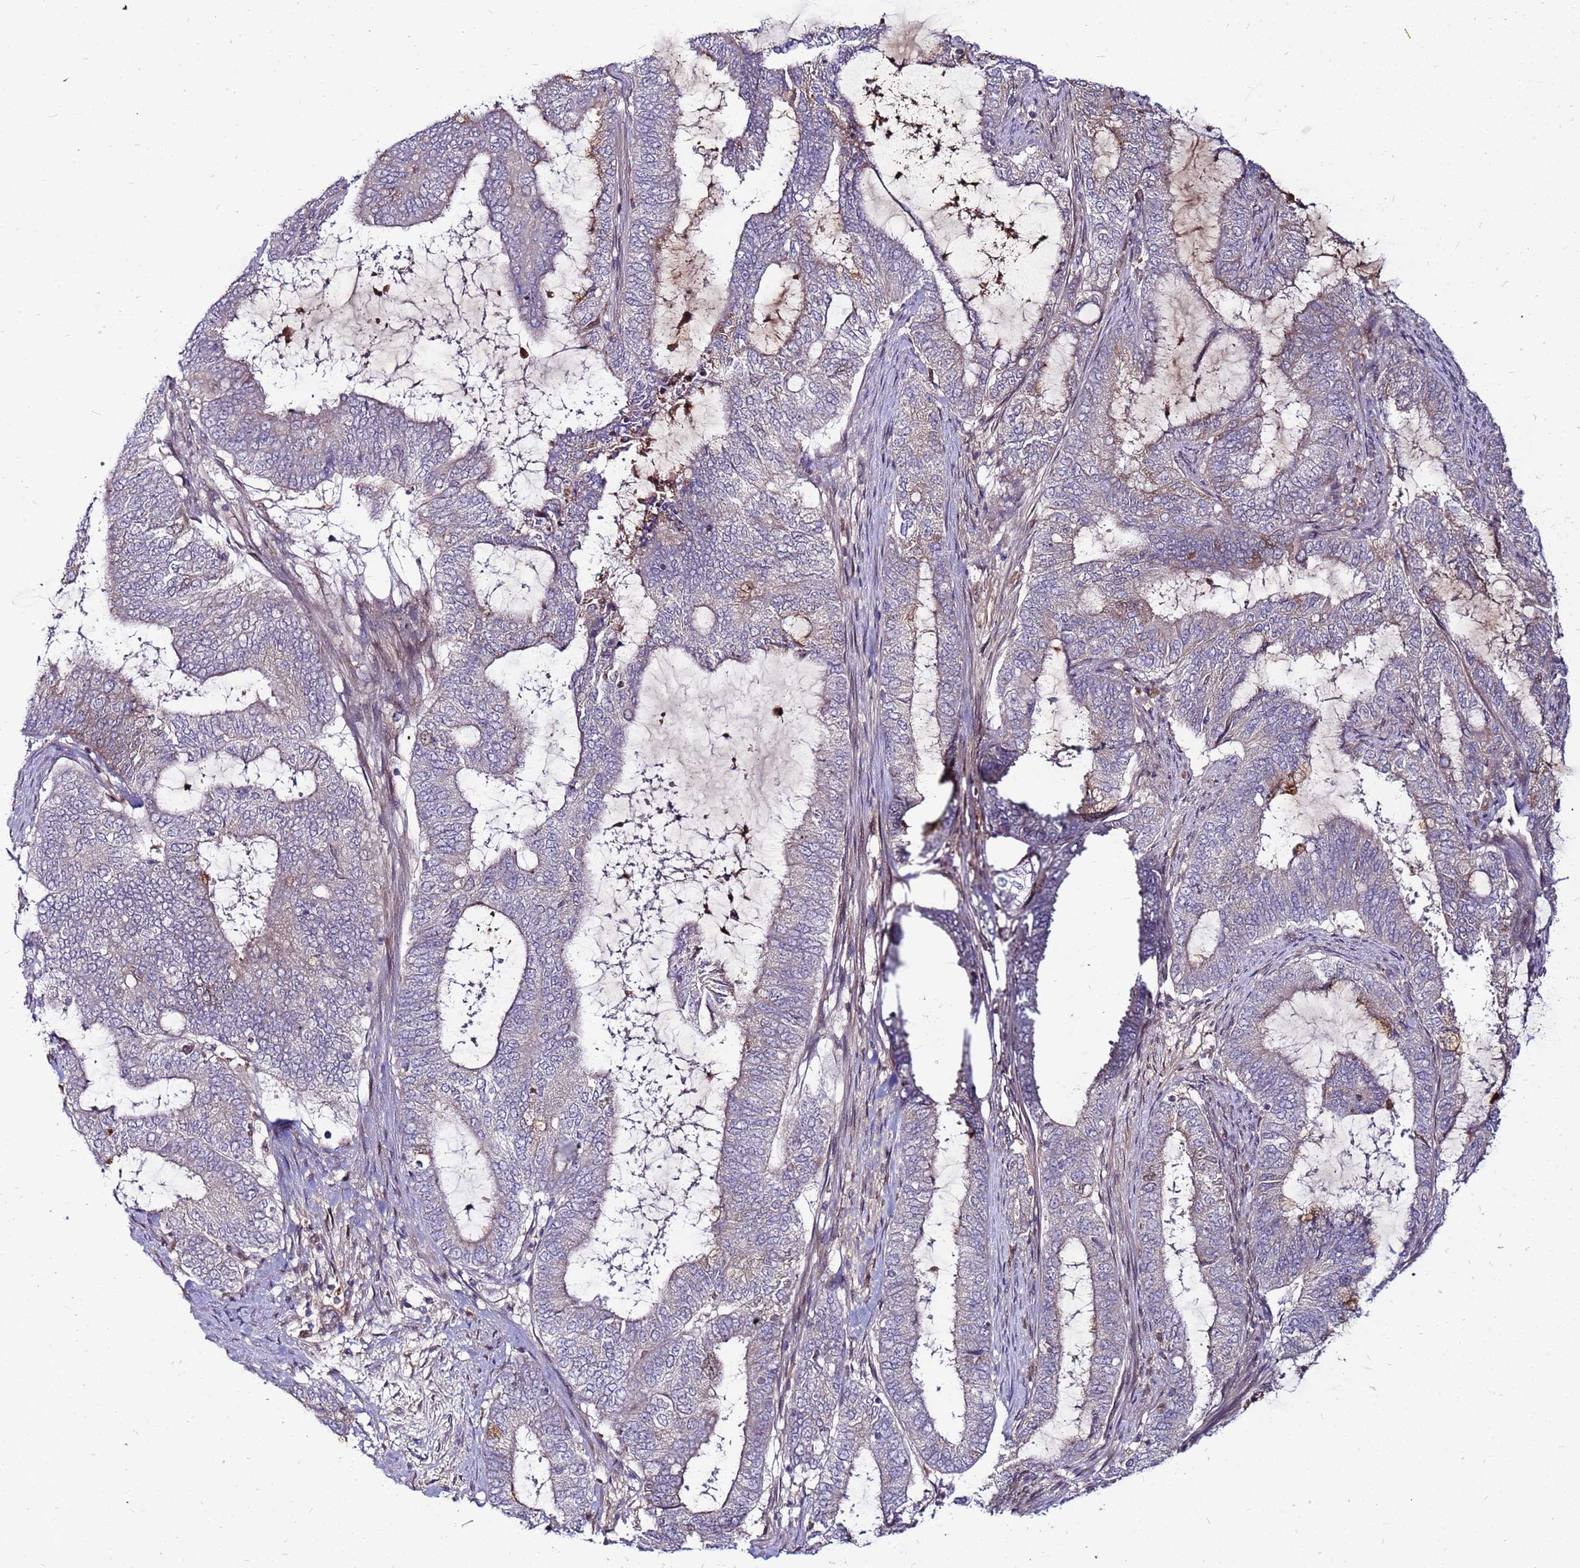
{"staining": {"intensity": "negative", "quantity": "none", "location": "none"}, "tissue": "endometrial cancer", "cell_type": "Tumor cells", "image_type": "cancer", "snomed": [{"axis": "morphology", "description": "Adenocarcinoma, NOS"}, {"axis": "topography", "description": "Endometrium"}], "caption": "There is no significant staining in tumor cells of endometrial cancer (adenocarcinoma). The staining was performed using DAB to visualize the protein expression in brown, while the nuclei were stained in blue with hematoxylin (Magnification: 20x).", "gene": "CCDC71", "patient": {"sex": "female", "age": 51}}